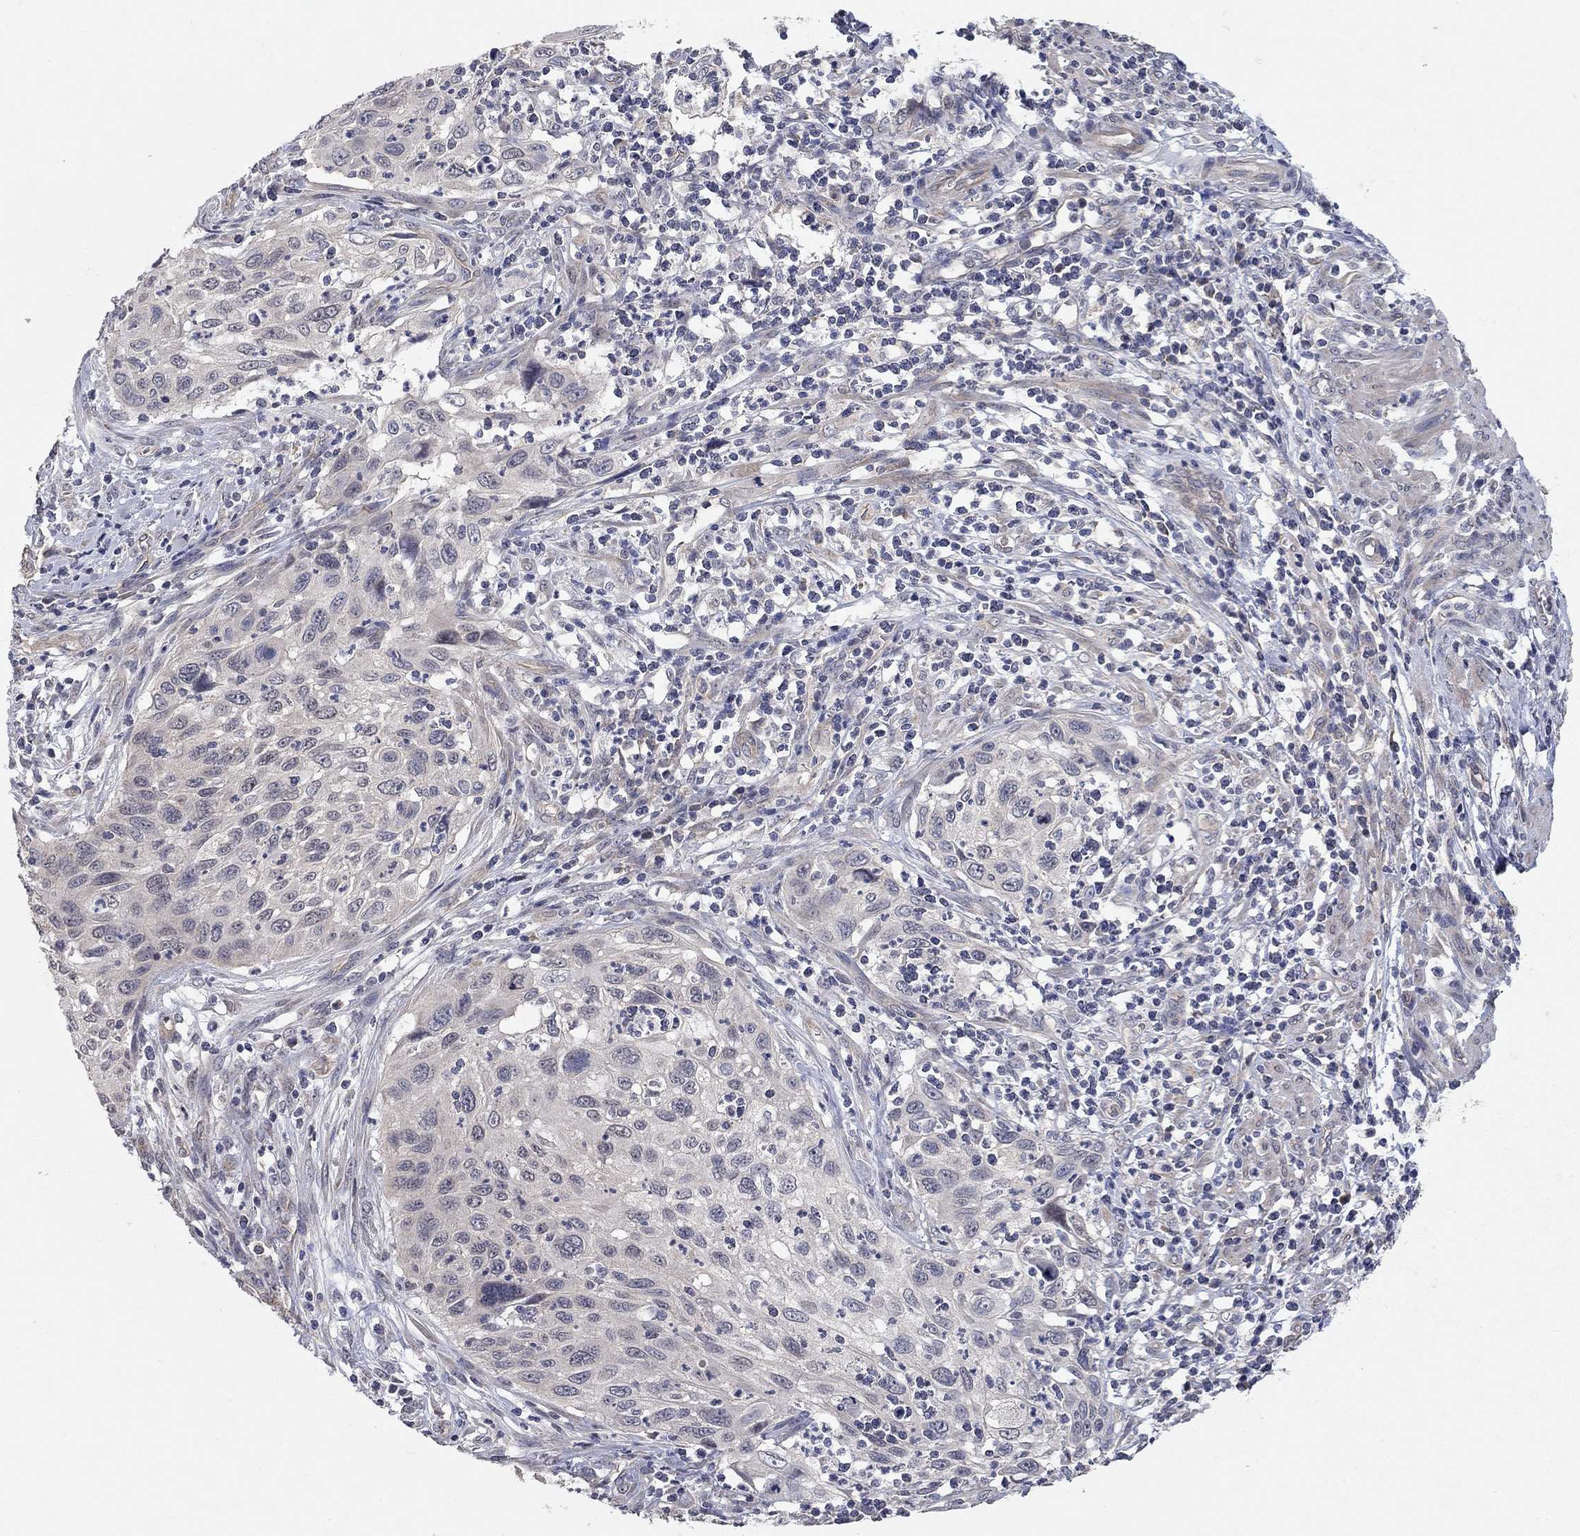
{"staining": {"intensity": "negative", "quantity": "none", "location": "none"}, "tissue": "cervical cancer", "cell_type": "Tumor cells", "image_type": "cancer", "snomed": [{"axis": "morphology", "description": "Squamous cell carcinoma, NOS"}, {"axis": "topography", "description": "Cervix"}], "caption": "Tumor cells show no significant staining in cervical squamous cell carcinoma. Nuclei are stained in blue.", "gene": "WASF3", "patient": {"sex": "female", "age": 70}}